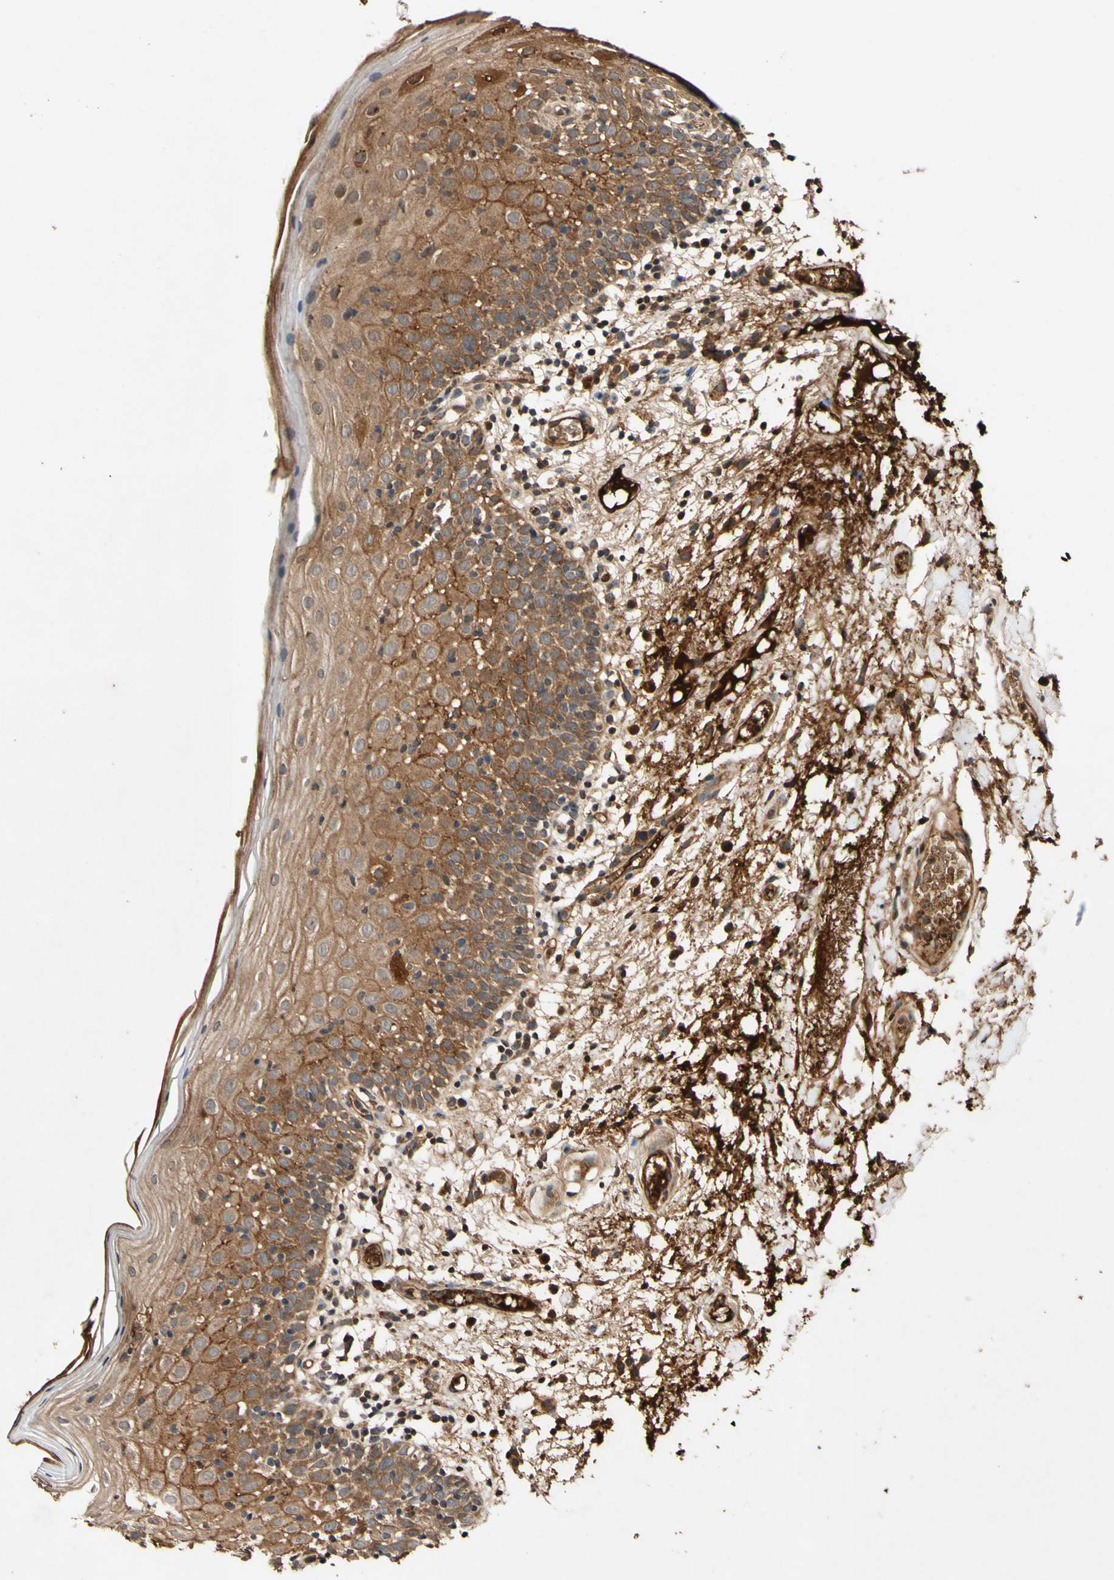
{"staining": {"intensity": "moderate", "quantity": ">75%", "location": "cytoplasmic/membranous"}, "tissue": "oral mucosa", "cell_type": "Squamous epithelial cells", "image_type": "normal", "snomed": [{"axis": "morphology", "description": "Normal tissue, NOS"}, {"axis": "morphology", "description": "Squamous cell carcinoma, NOS"}, {"axis": "topography", "description": "Skeletal muscle"}, {"axis": "topography", "description": "Oral tissue"}], "caption": "A high-resolution micrograph shows immunohistochemistry (IHC) staining of unremarkable oral mucosa, which shows moderate cytoplasmic/membranous expression in approximately >75% of squamous epithelial cells. (Brightfield microscopy of DAB IHC at high magnification).", "gene": "PLAT", "patient": {"sex": "male", "age": 71}}